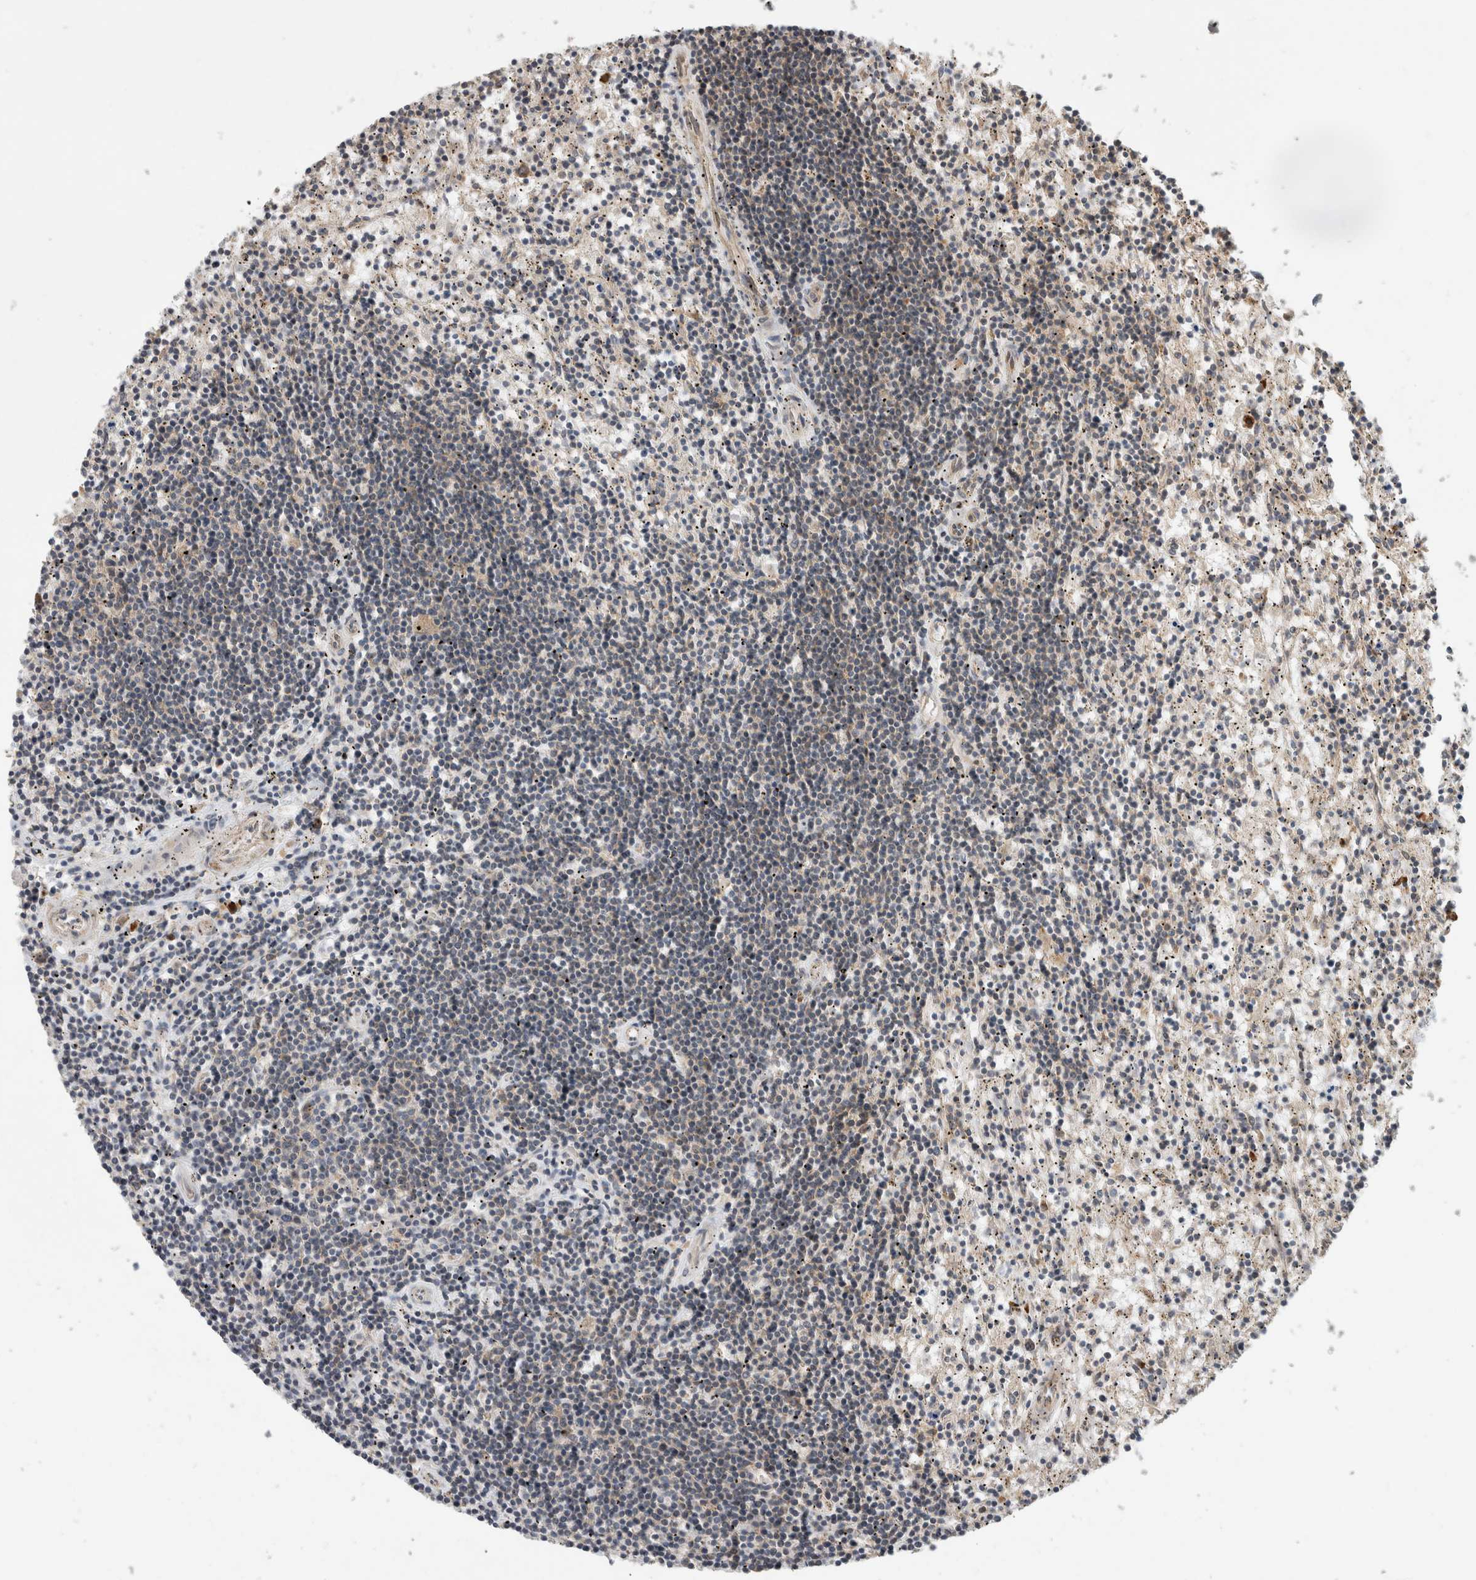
{"staining": {"intensity": "negative", "quantity": "none", "location": "none"}, "tissue": "lymphoma", "cell_type": "Tumor cells", "image_type": "cancer", "snomed": [{"axis": "morphology", "description": "Malignant lymphoma, non-Hodgkin's type, Low grade"}, {"axis": "topography", "description": "Spleen"}], "caption": "Immunohistochemistry histopathology image of neoplastic tissue: human lymphoma stained with DAB (3,3'-diaminobenzidine) demonstrates no significant protein positivity in tumor cells.", "gene": "PCDHB15", "patient": {"sex": "male", "age": 76}}